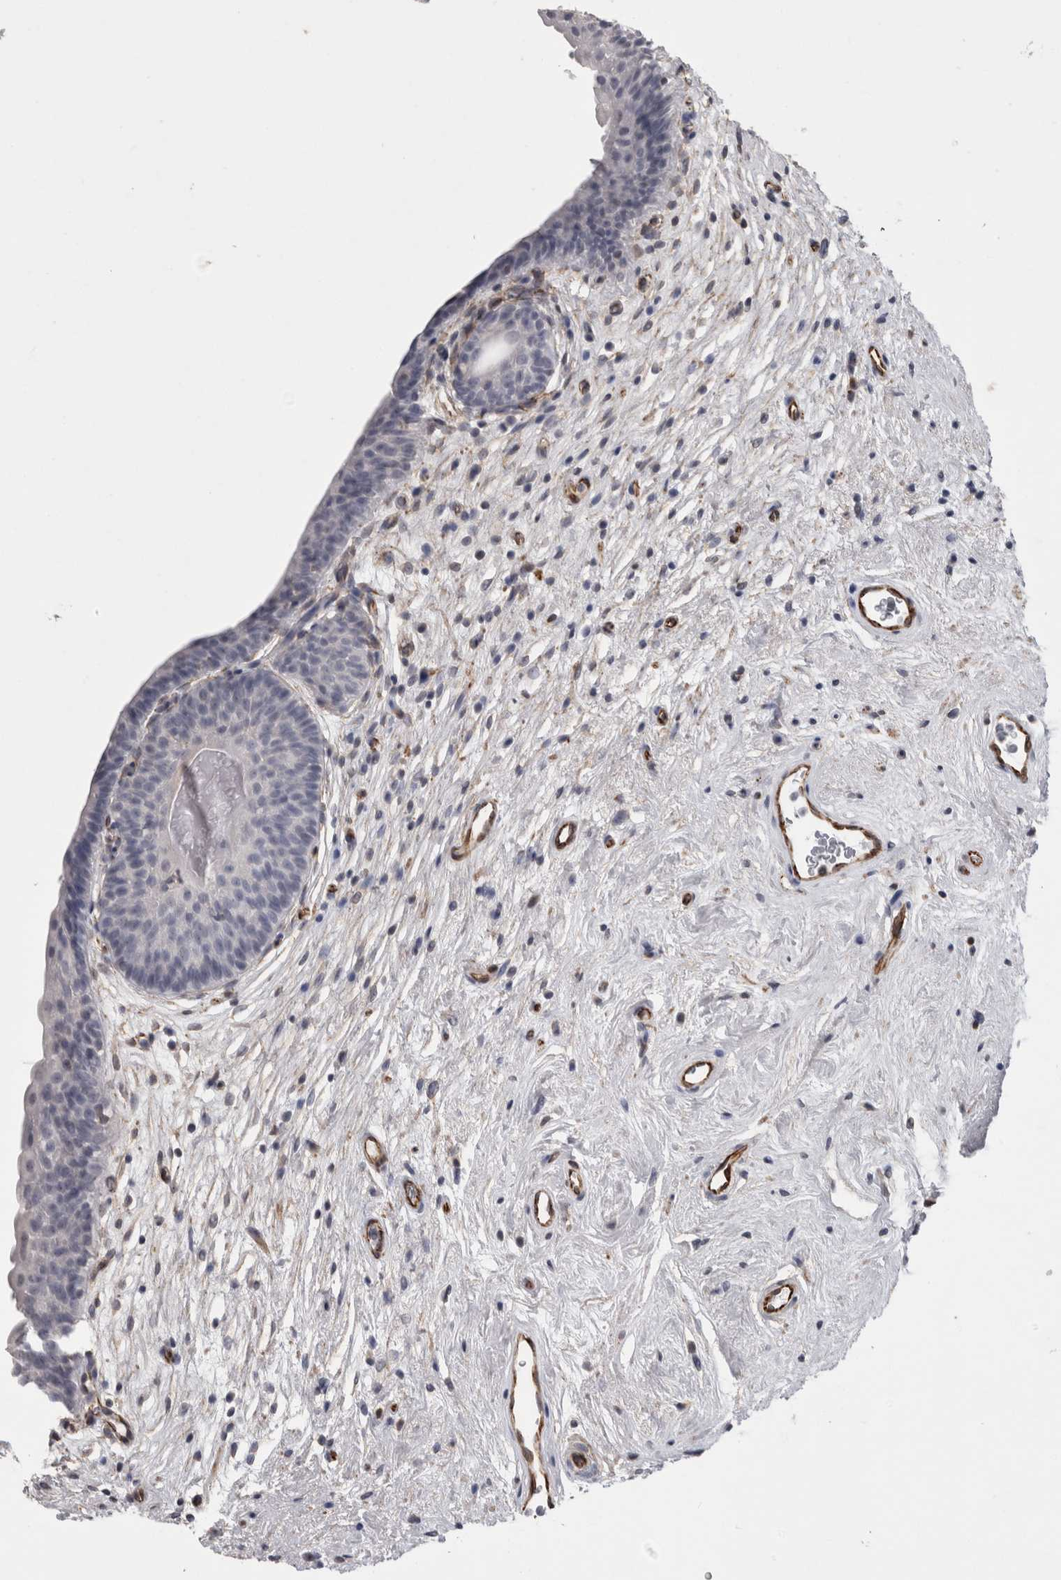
{"staining": {"intensity": "negative", "quantity": "none", "location": "none"}, "tissue": "urinary bladder", "cell_type": "Urothelial cells", "image_type": "normal", "snomed": [{"axis": "morphology", "description": "Normal tissue, NOS"}, {"axis": "topography", "description": "Urinary bladder"}], "caption": "Immunohistochemical staining of unremarkable urinary bladder displays no significant expression in urothelial cells. Nuclei are stained in blue.", "gene": "ACOT7", "patient": {"sex": "male", "age": 83}}